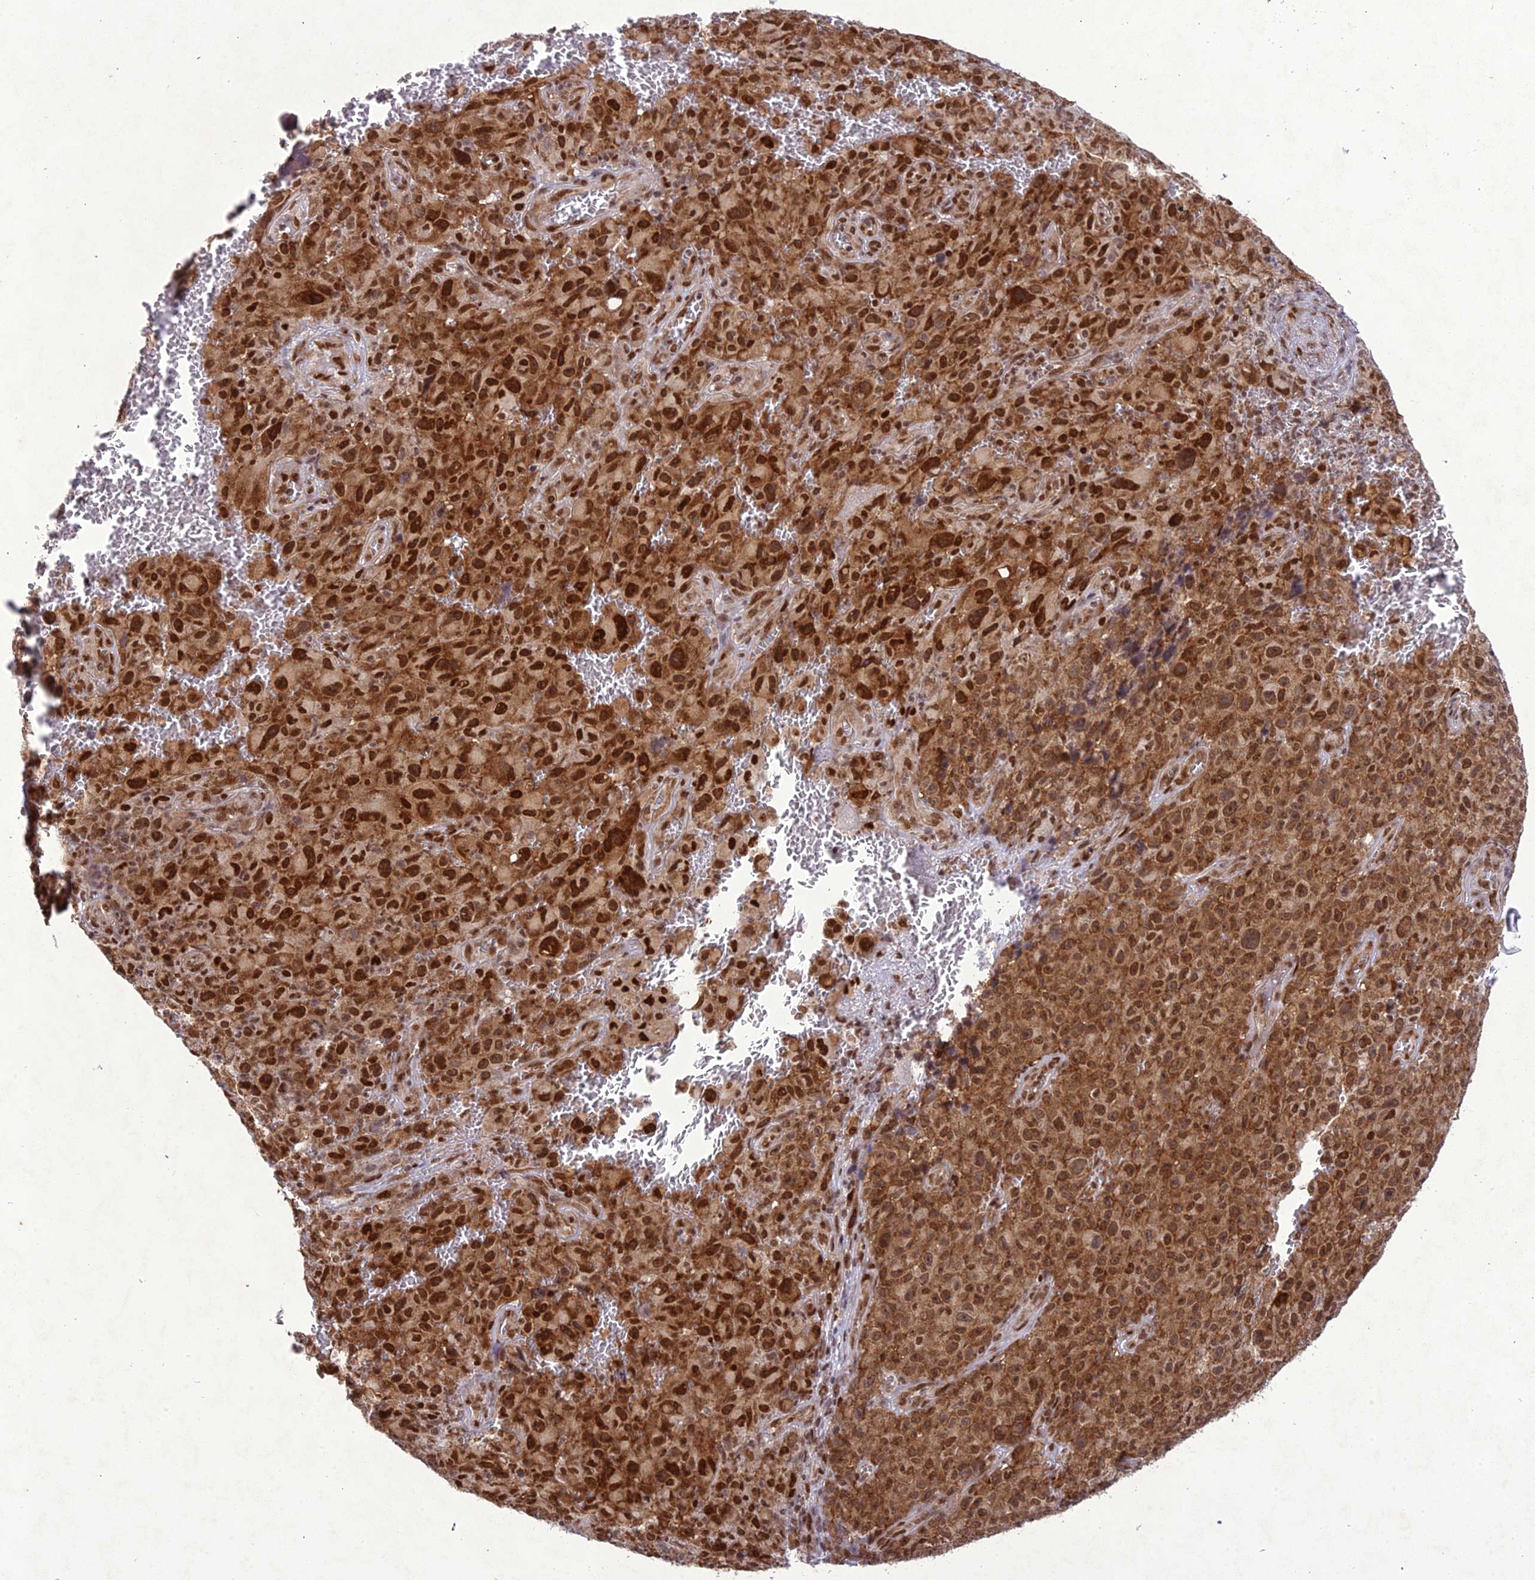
{"staining": {"intensity": "strong", "quantity": ">75%", "location": "cytoplasmic/membranous,nuclear"}, "tissue": "melanoma", "cell_type": "Tumor cells", "image_type": "cancer", "snomed": [{"axis": "morphology", "description": "Malignant melanoma, NOS"}, {"axis": "topography", "description": "Skin"}], "caption": "An image of human melanoma stained for a protein shows strong cytoplasmic/membranous and nuclear brown staining in tumor cells. (Brightfield microscopy of DAB IHC at high magnification).", "gene": "DDX1", "patient": {"sex": "female", "age": 82}}